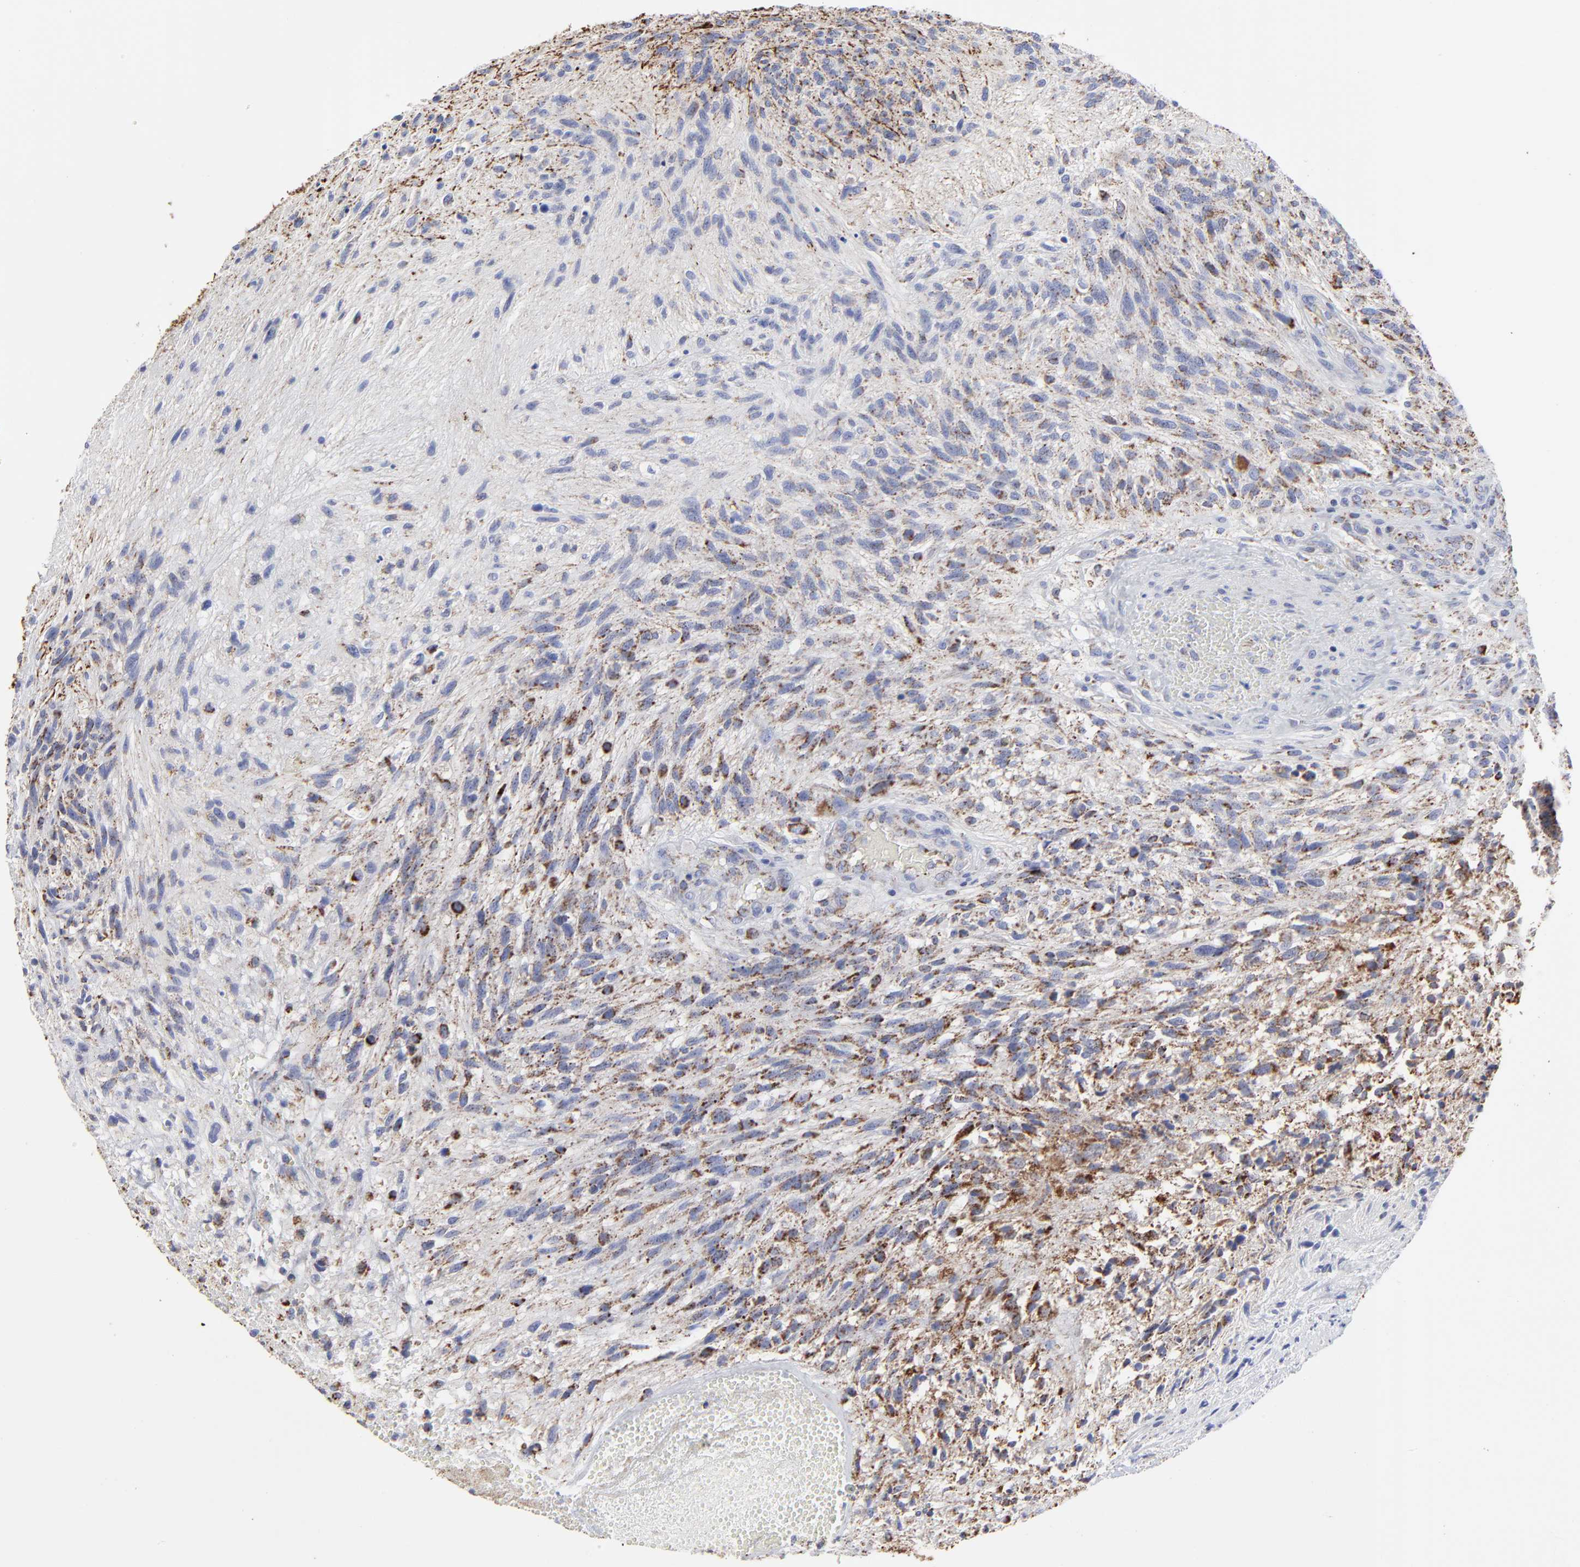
{"staining": {"intensity": "moderate", "quantity": "25%-75%", "location": "cytoplasmic/membranous"}, "tissue": "glioma", "cell_type": "Tumor cells", "image_type": "cancer", "snomed": [{"axis": "morphology", "description": "Normal tissue, NOS"}, {"axis": "morphology", "description": "Glioma, malignant, High grade"}, {"axis": "topography", "description": "Cerebral cortex"}], "caption": "Malignant glioma (high-grade) stained for a protein displays moderate cytoplasmic/membranous positivity in tumor cells.", "gene": "PINK1", "patient": {"sex": "male", "age": 75}}